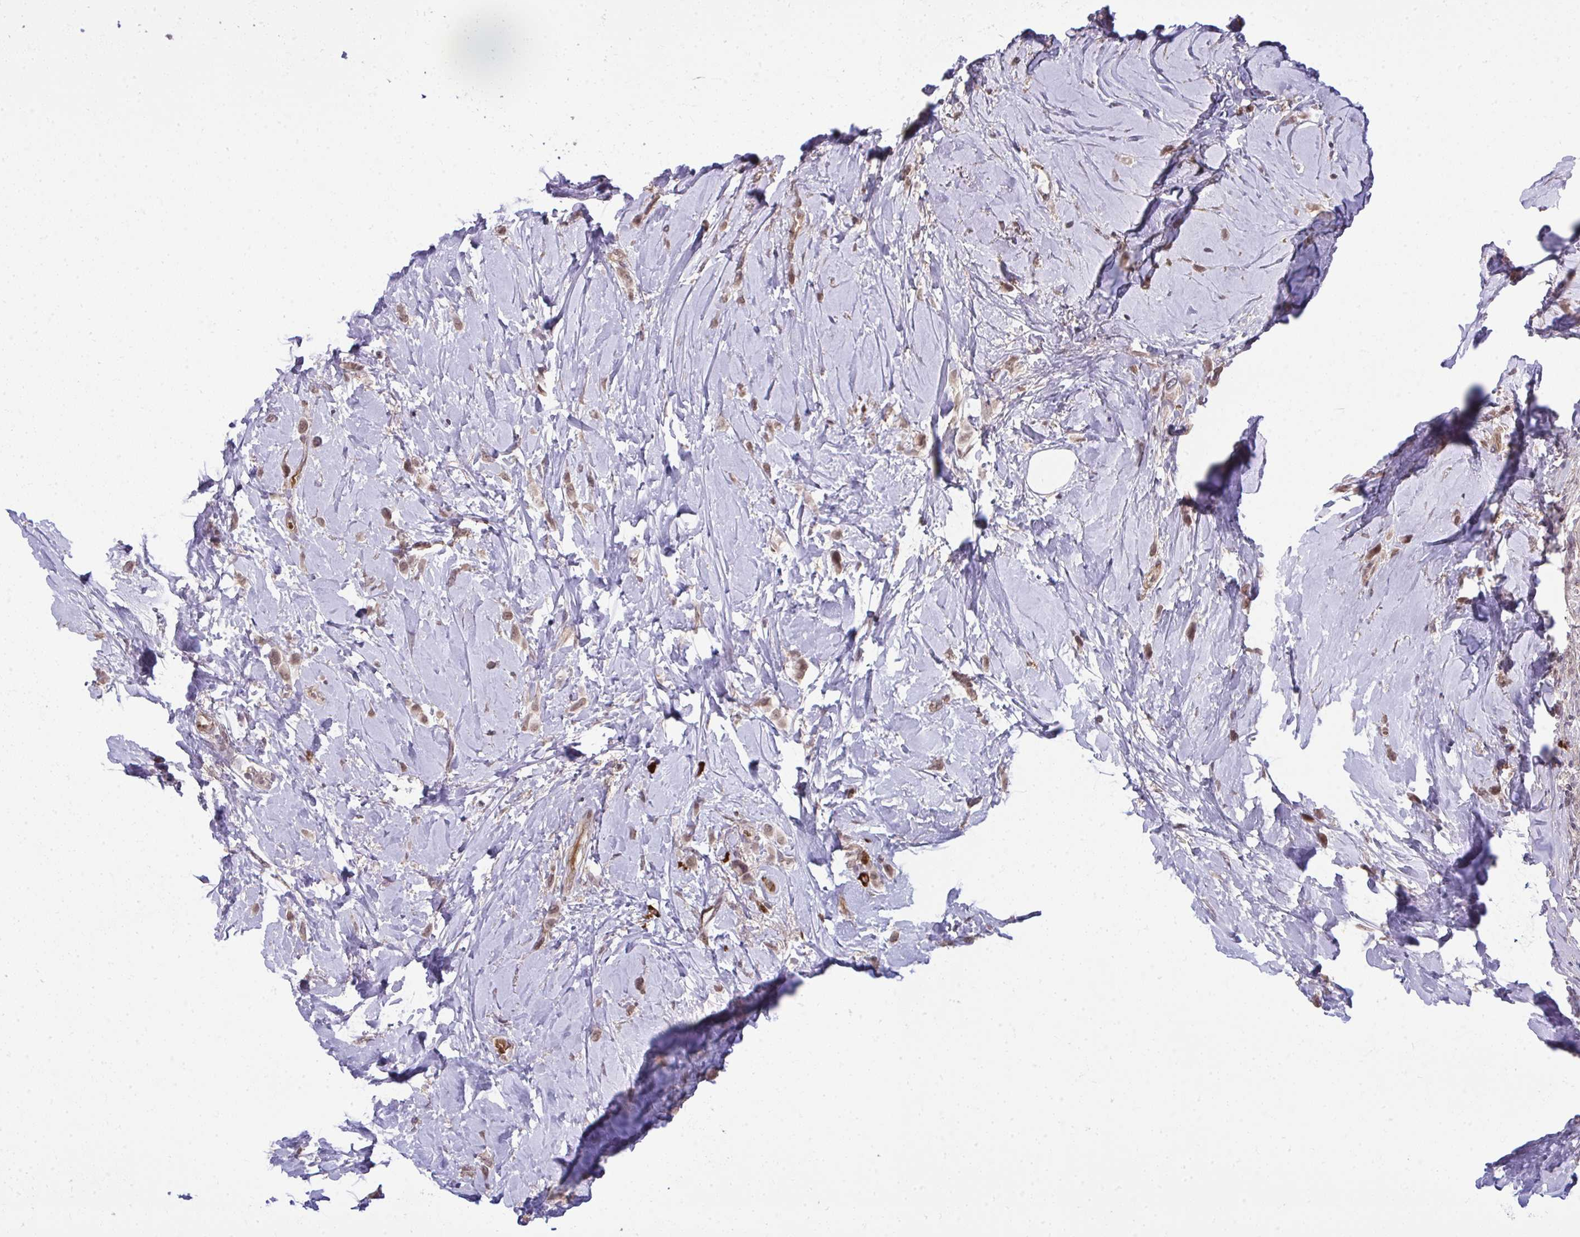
{"staining": {"intensity": "moderate", "quantity": ">75%", "location": "nuclear"}, "tissue": "breast cancer", "cell_type": "Tumor cells", "image_type": "cancer", "snomed": [{"axis": "morphology", "description": "Lobular carcinoma"}, {"axis": "topography", "description": "Breast"}], "caption": "Immunohistochemistry (IHC) (DAB) staining of human breast cancer shows moderate nuclear protein expression in about >75% of tumor cells.", "gene": "ZSCAN9", "patient": {"sex": "female", "age": 66}}